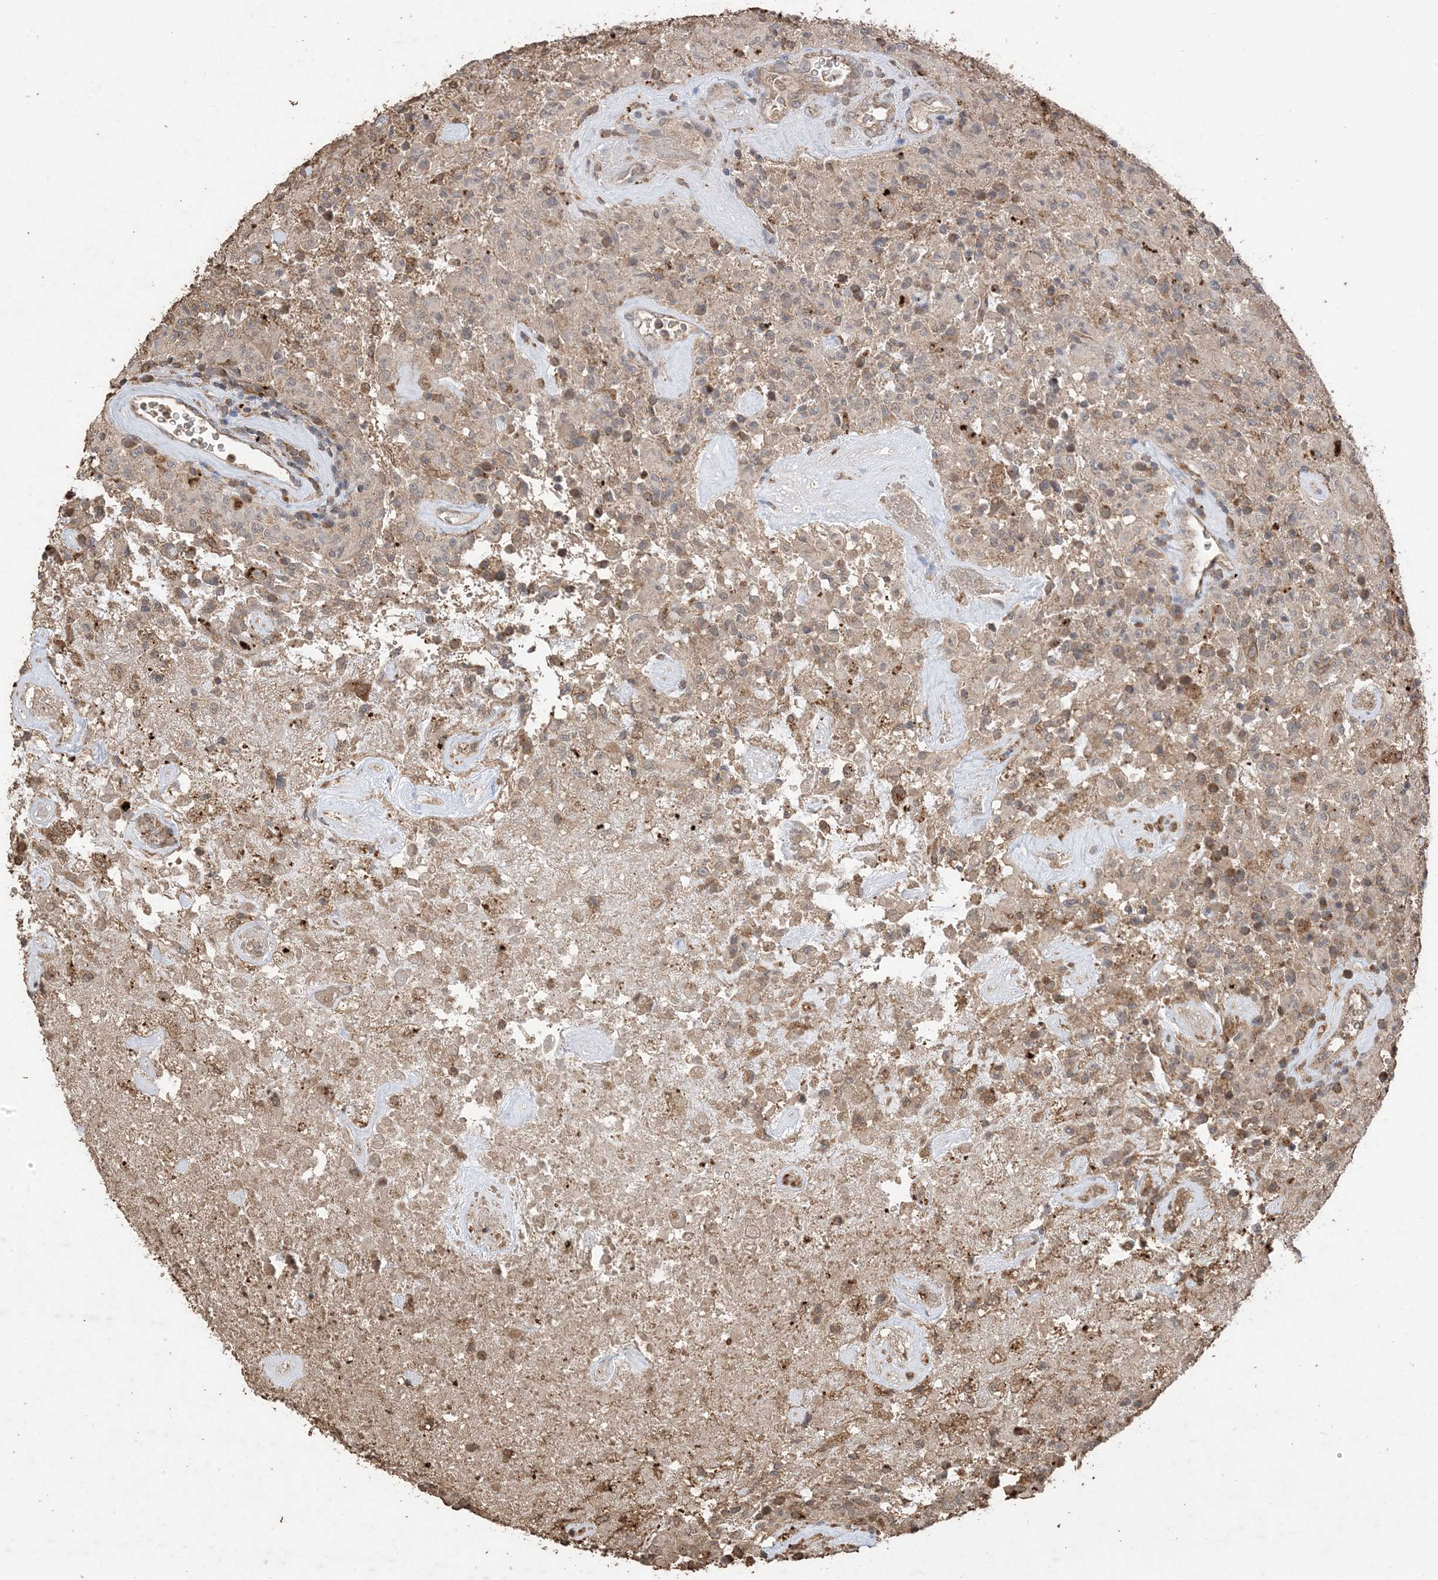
{"staining": {"intensity": "weak", "quantity": "<25%", "location": "cytoplasmic/membranous"}, "tissue": "glioma", "cell_type": "Tumor cells", "image_type": "cancer", "snomed": [{"axis": "morphology", "description": "Glioma, malignant, High grade"}, {"axis": "topography", "description": "Brain"}], "caption": "Tumor cells are negative for protein expression in human glioma.", "gene": "HPS4", "patient": {"sex": "female", "age": 57}}